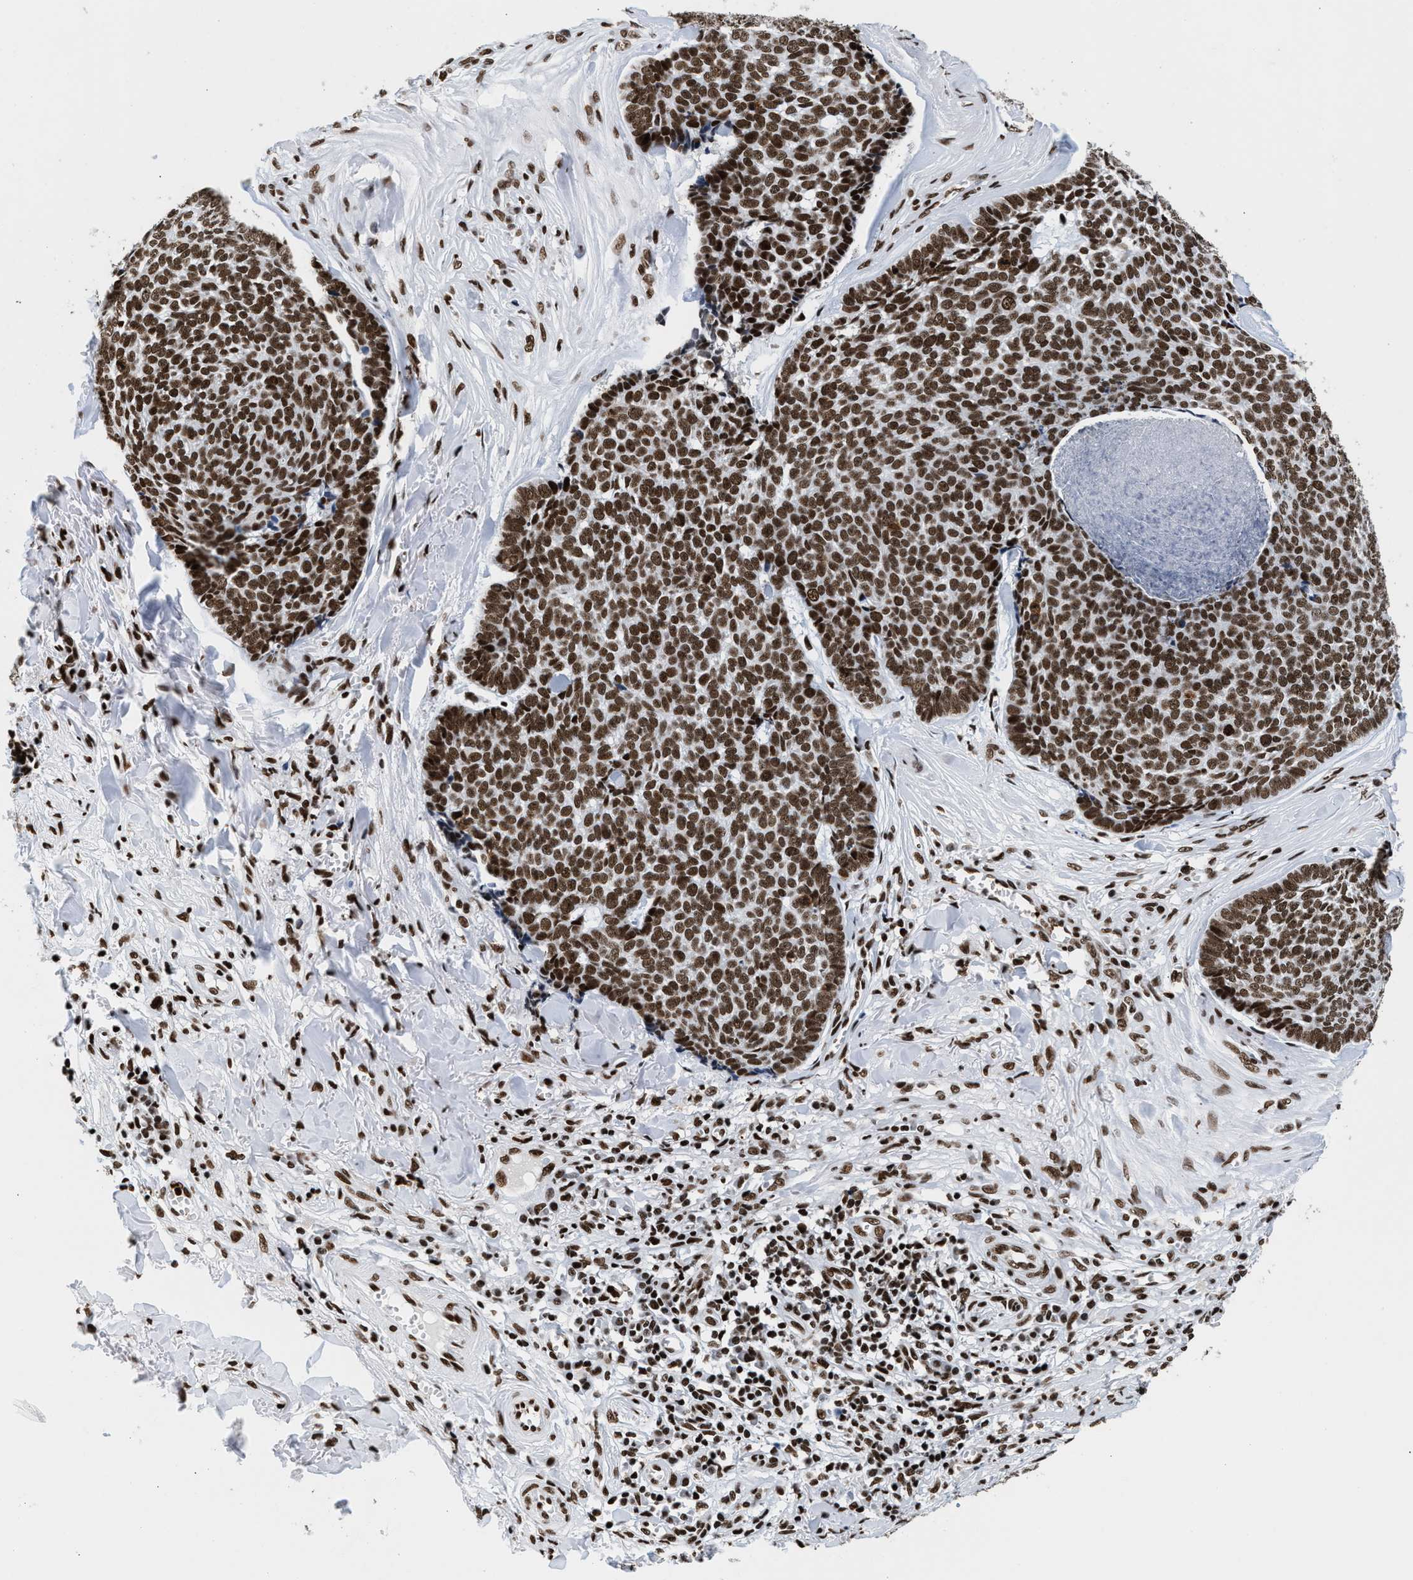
{"staining": {"intensity": "strong", "quantity": ">75%", "location": "nuclear"}, "tissue": "skin cancer", "cell_type": "Tumor cells", "image_type": "cancer", "snomed": [{"axis": "morphology", "description": "Basal cell carcinoma"}, {"axis": "topography", "description": "Skin"}], "caption": "Tumor cells exhibit high levels of strong nuclear positivity in approximately >75% of cells in human skin basal cell carcinoma.", "gene": "RAD21", "patient": {"sex": "male", "age": 84}}